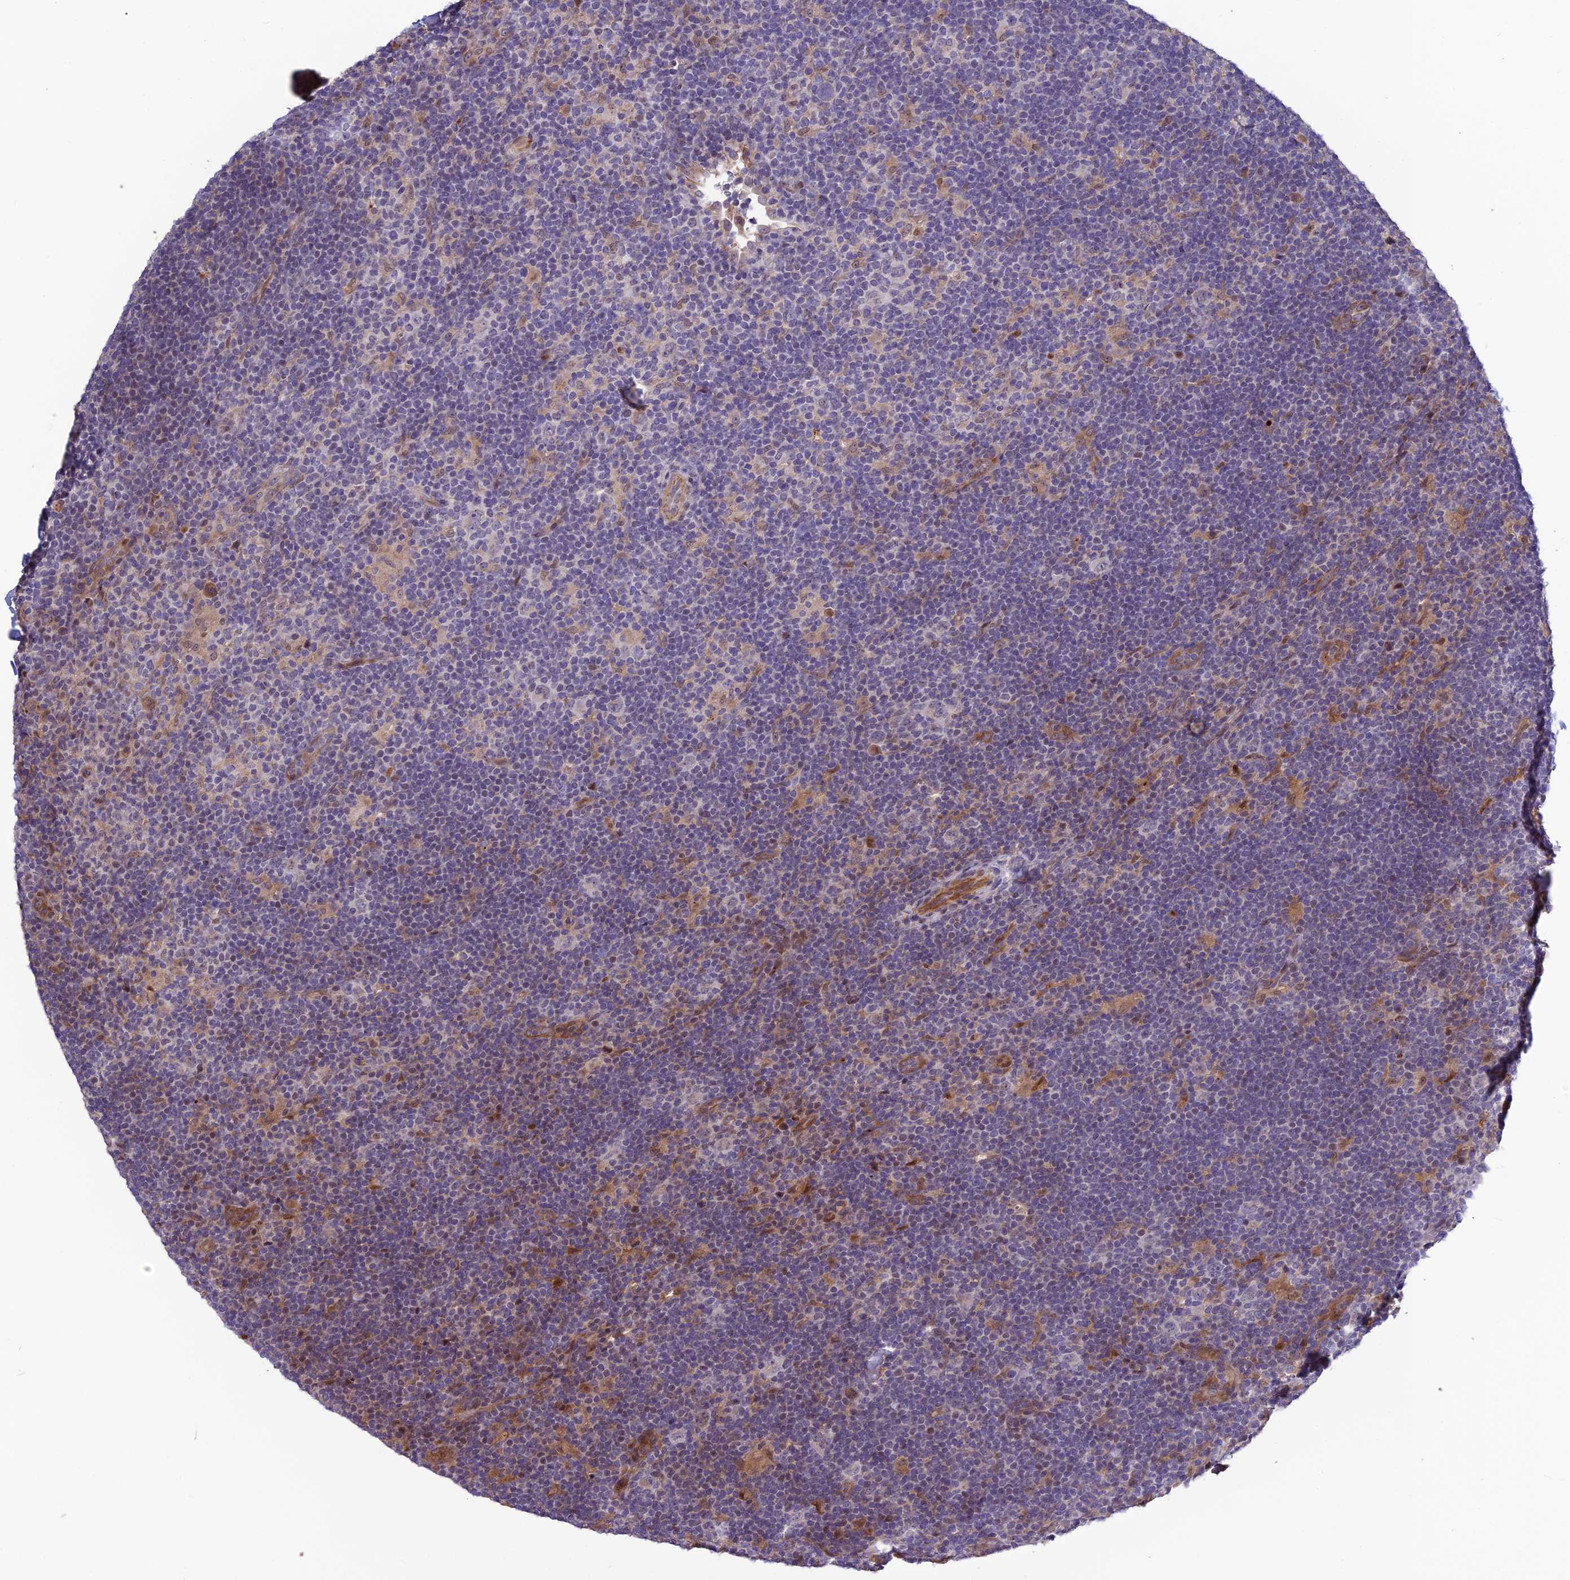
{"staining": {"intensity": "negative", "quantity": "none", "location": "none"}, "tissue": "lymphoma", "cell_type": "Tumor cells", "image_type": "cancer", "snomed": [{"axis": "morphology", "description": "Hodgkin's disease, NOS"}, {"axis": "topography", "description": "Lymph node"}], "caption": "DAB immunohistochemical staining of human lymphoma exhibits no significant staining in tumor cells.", "gene": "SPG21", "patient": {"sex": "female", "age": 57}}